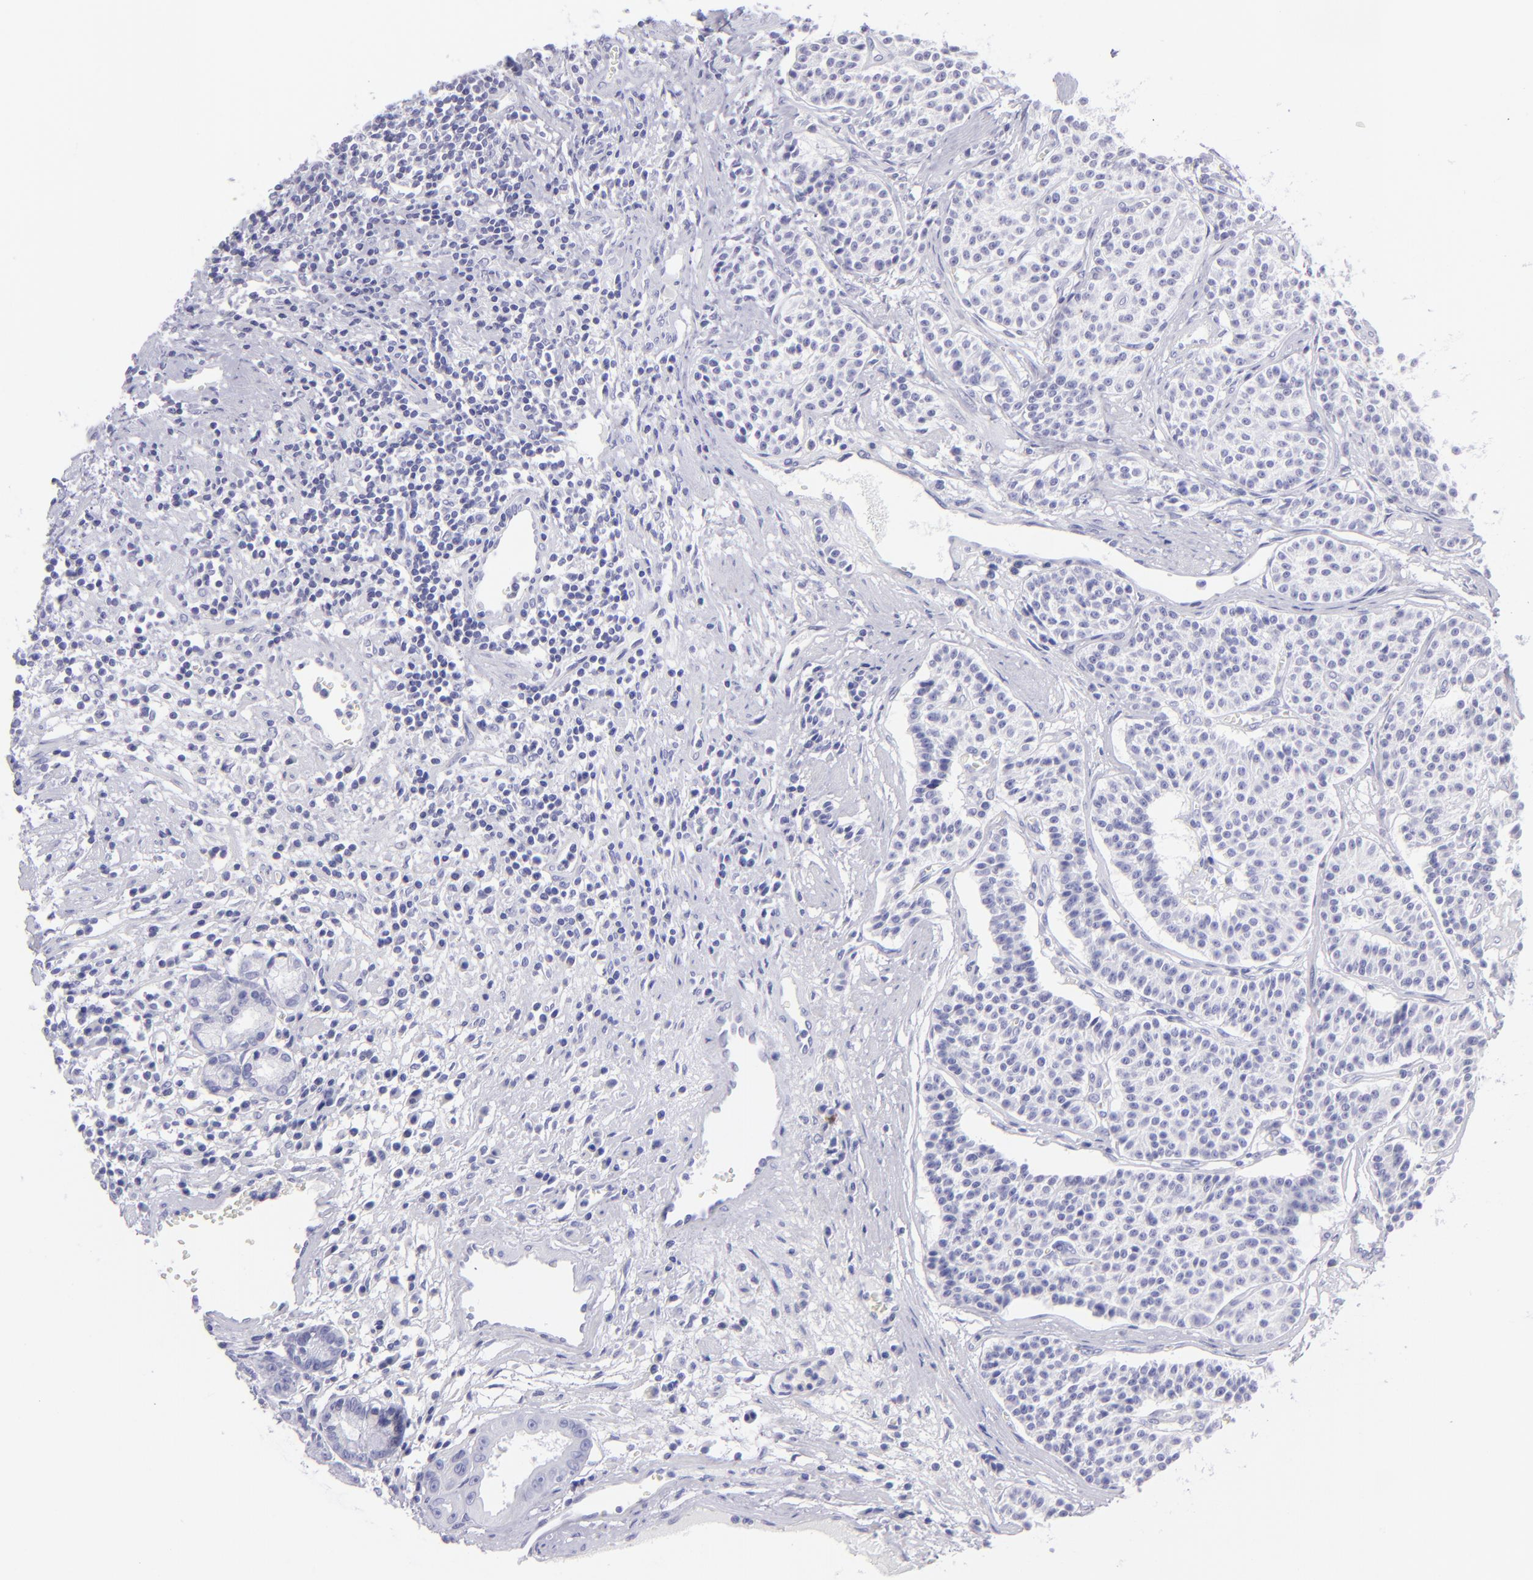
{"staining": {"intensity": "negative", "quantity": "none", "location": "none"}, "tissue": "carcinoid", "cell_type": "Tumor cells", "image_type": "cancer", "snomed": [{"axis": "morphology", "description": "Carcinoid, malignant, NOS"}, {"axis": "topography", "description": "Stomach"}], "caption": "Immunohistochemical staining of human carcinoid (malignant) exhibits no significant expression in tumor cells. Brightfield microscopy of IHC stained with DAB (brown) and hematoxylin (blue), captured at high magnification.", "gene": "SLC1A3", "patient": {"sex": "female", "age": 76}}